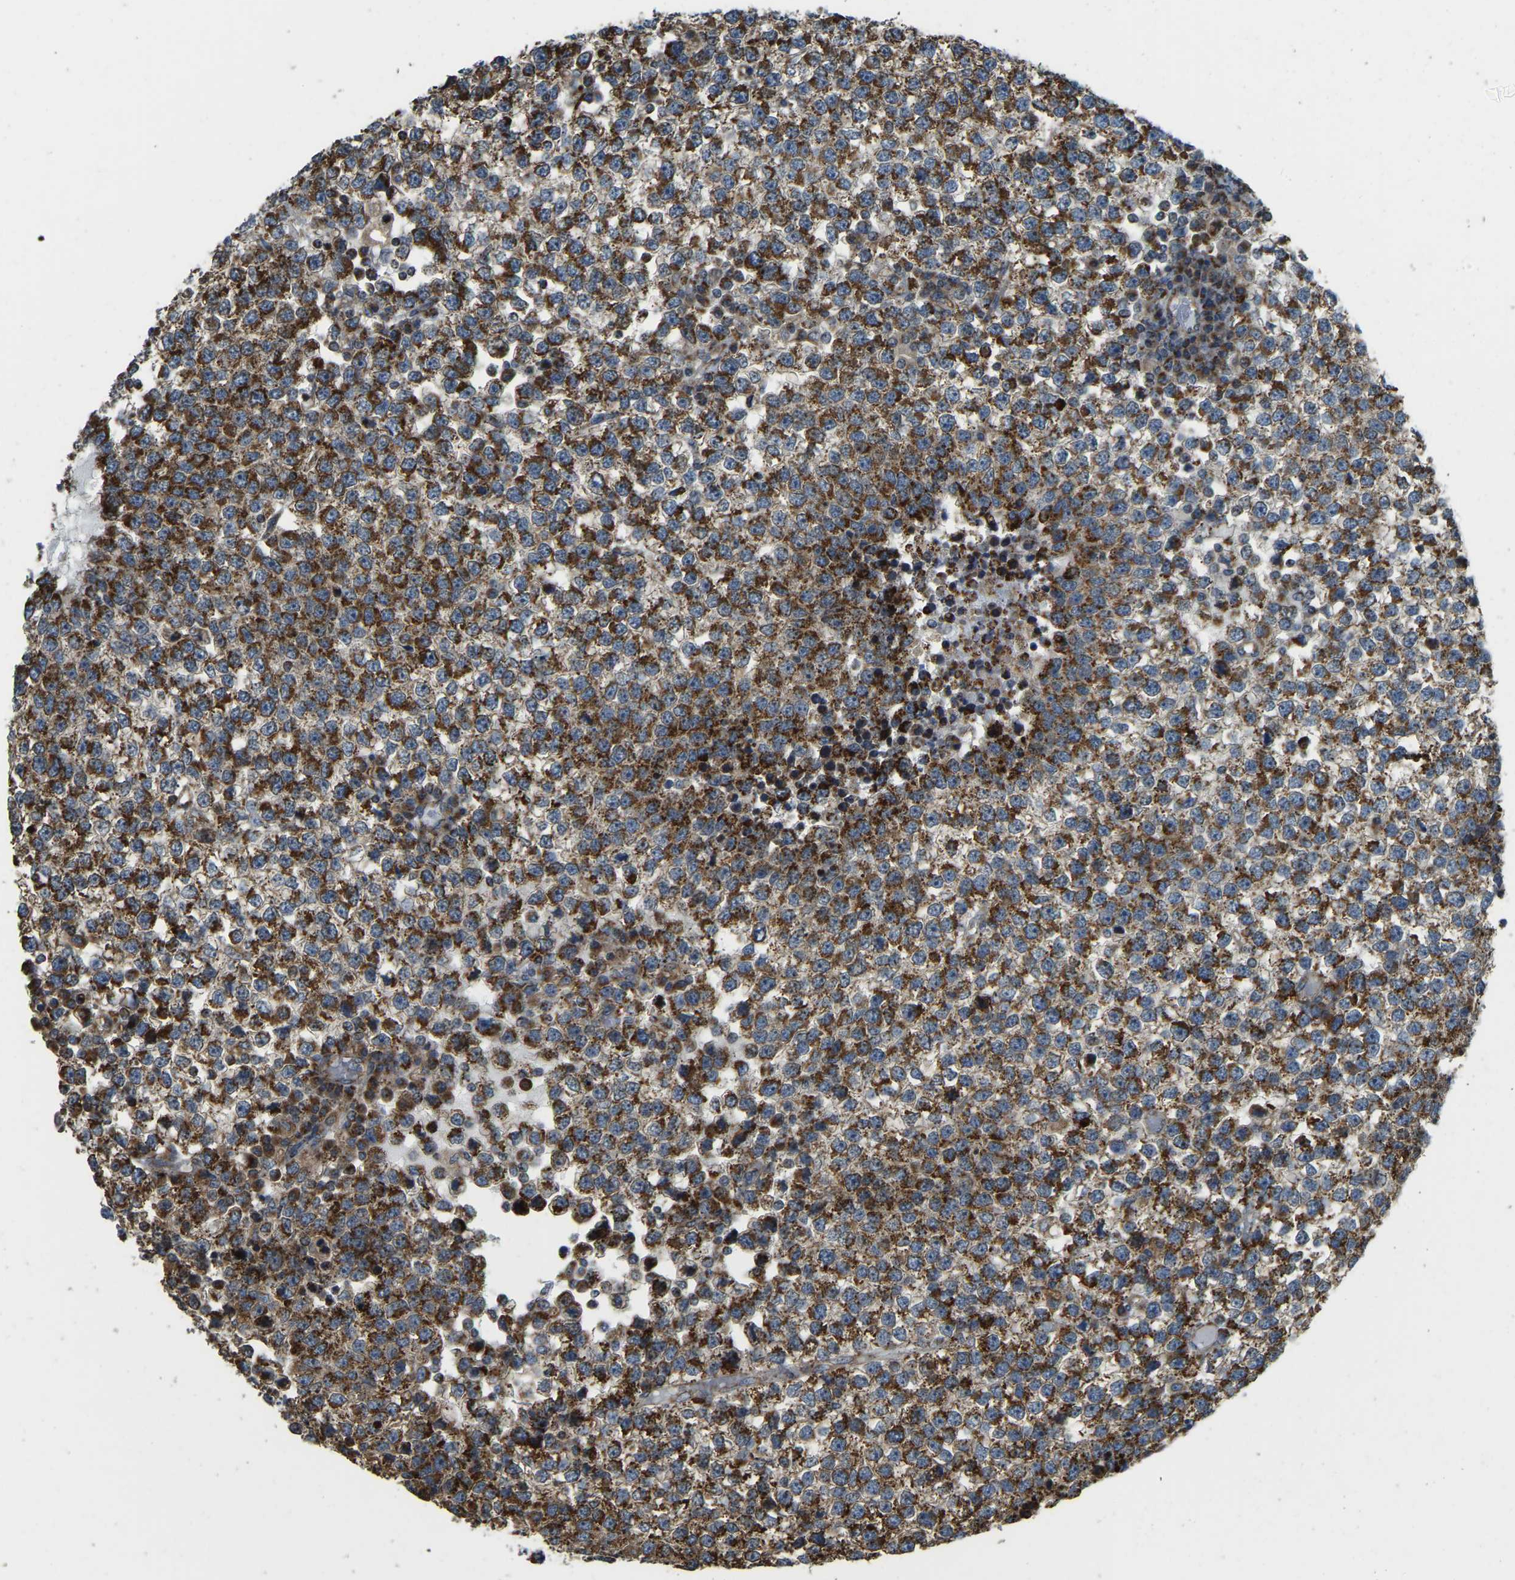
{"staining": {"intensity": "strong", "quantity": ">75%", "location": "cytoplasmic/membranous"}, "tissue": "testis cancer", "cell_type": "Tumor cells", "image_type": "cancer", "snomed": [{"axis": "morphology", "description": "Seminoma, NOS"}, {"axis": "topography", "description": "Testis"}], "caption": "The histopathology image reveals immunohistochemical staining of testis seminoma. There is strong cytoplasmic/membranous positivity is appreciated in about >75% of tumor cells.", "gene": "PSMD7", "patient": {"sex": "male", "age": 65}}